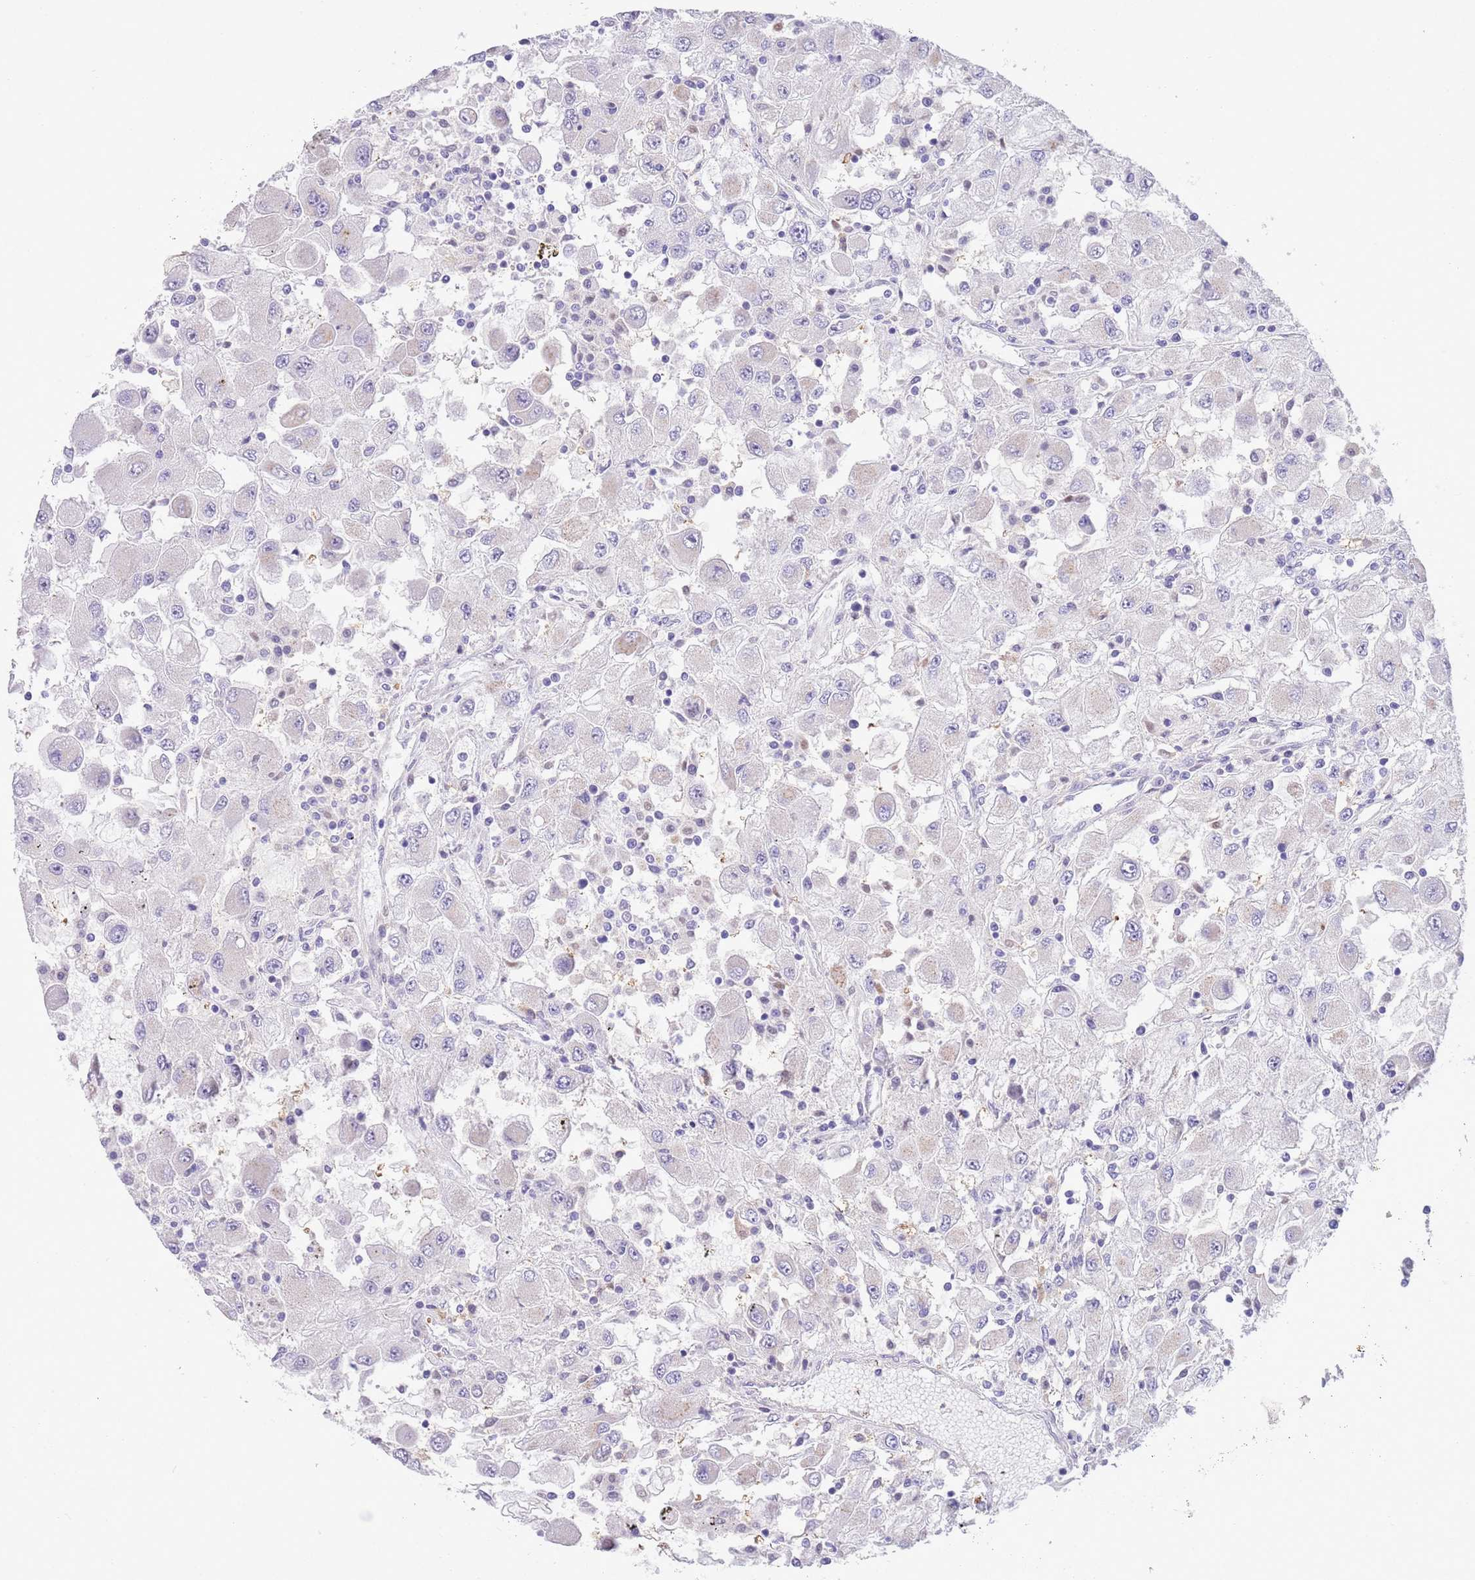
{"staining": {"intensity": "negative", "quantity": "none", "location": "none"}, "tissue": "renal cancer", "cell_type": "Tumor cells", "image_type": "cancer", "snomed": [{"axis": "morphology", "description": "Adenocarcinoma, NOS"}, {"axis": "topography", "description": "Kidney"}], "caption": "The histopathology image exhibits no staining of tumor cells in adenocarcinoma (renal).", "gene": "TRIM32", "patient": {"sex": "female", "age": 67}}